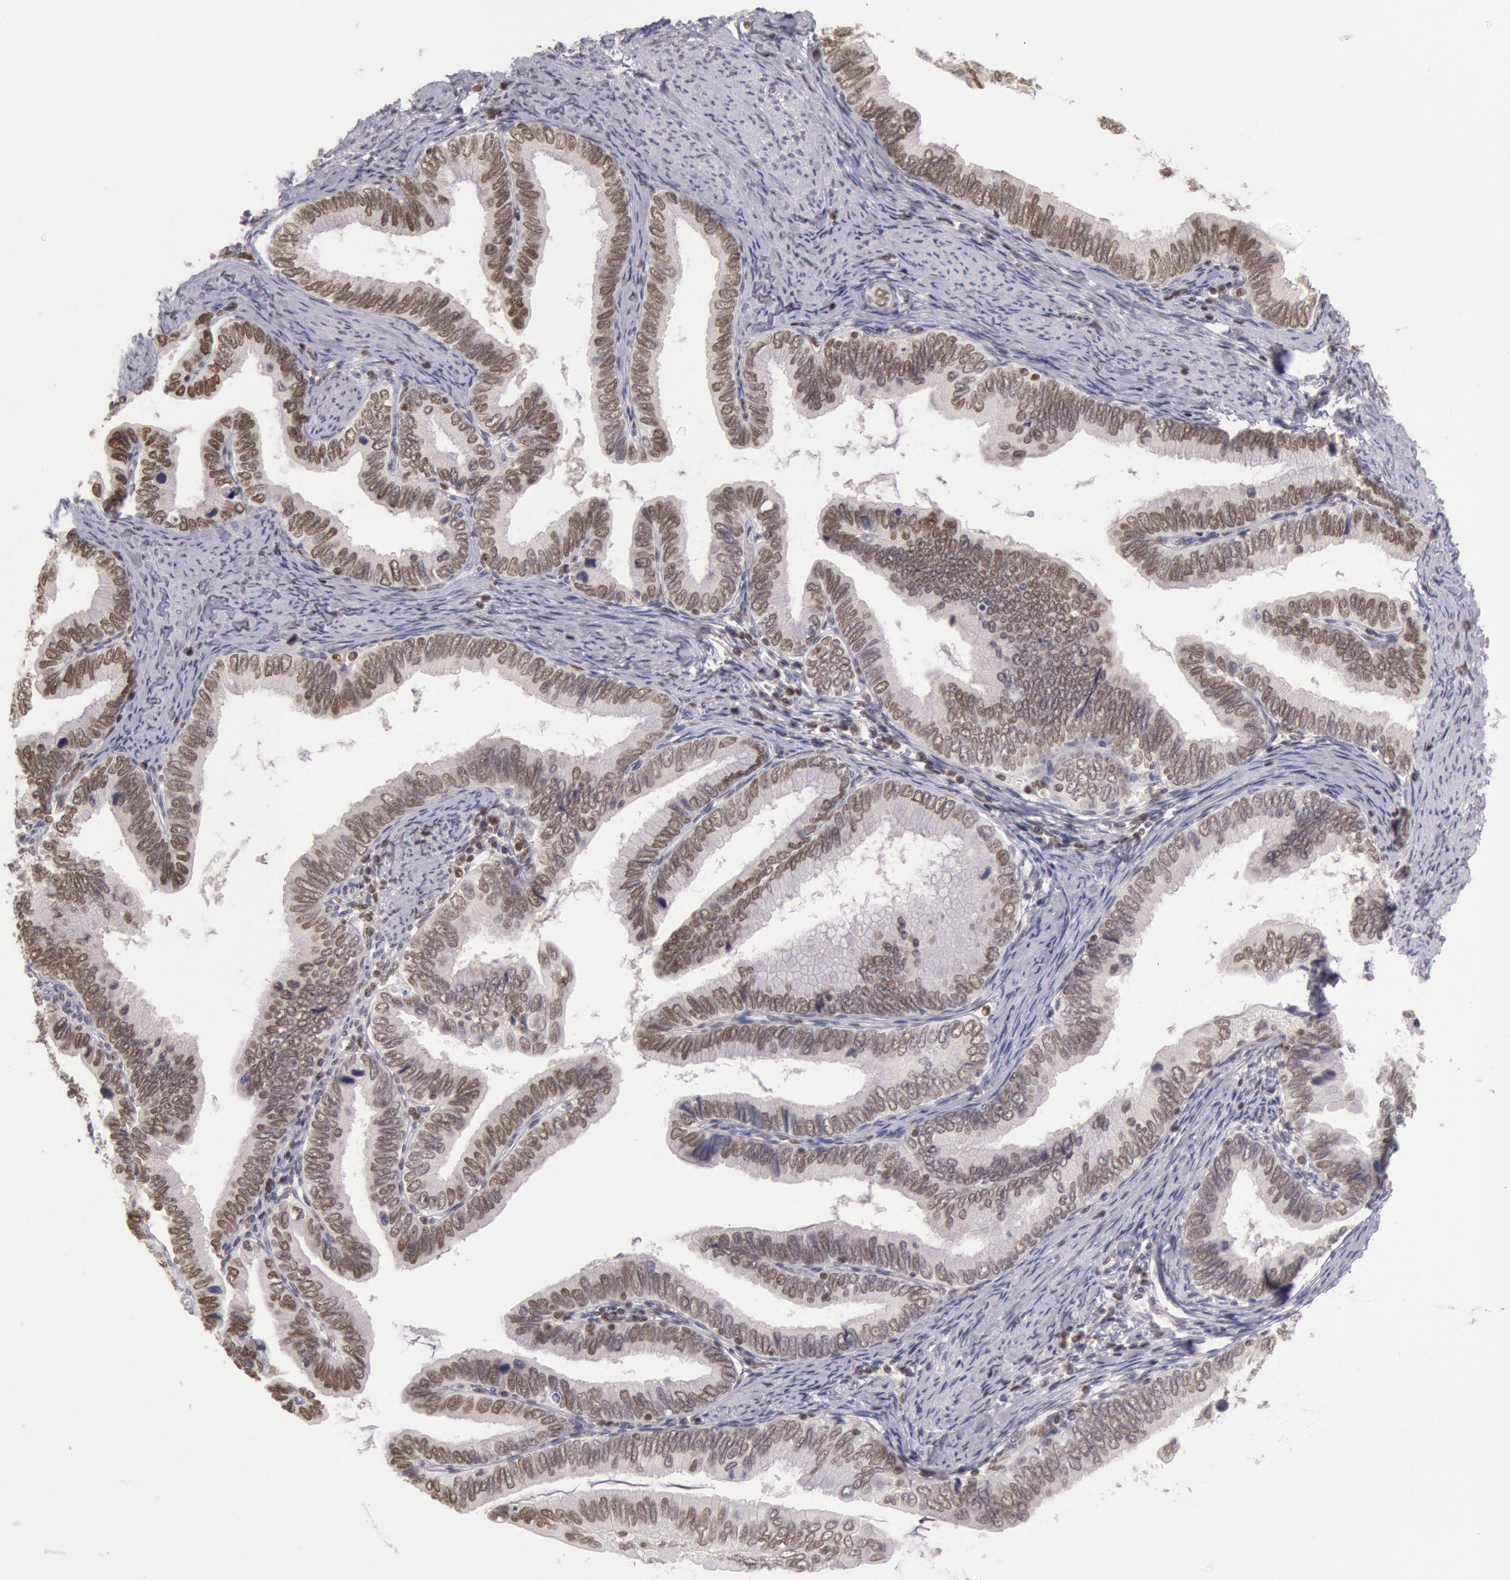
{"staining": {"intensity": "weak", "quantity": ">75%", "location": "nuclear"}, "tissue": "cervical cancer", "cell_type": "Tumor cells", "image_type": "cancer", "snomed": [{"axis": "morphology", "description": "Adenocarcinoma, NOS"}, {"axis": "topography", "description": "Cervix"}], "caption": "IHC (DAB) staining of cervical cancer exhibits weak nuclear protein staining in approximately >75% of tumor cells. Using DAB (3,3'-diaminobenzidine) (brown) and hematoxylin (blue) stains, captured at high magnification using brightfield microscopy.", "gene": "ESS2", "patient": {"sex": "female", "age": 49}}